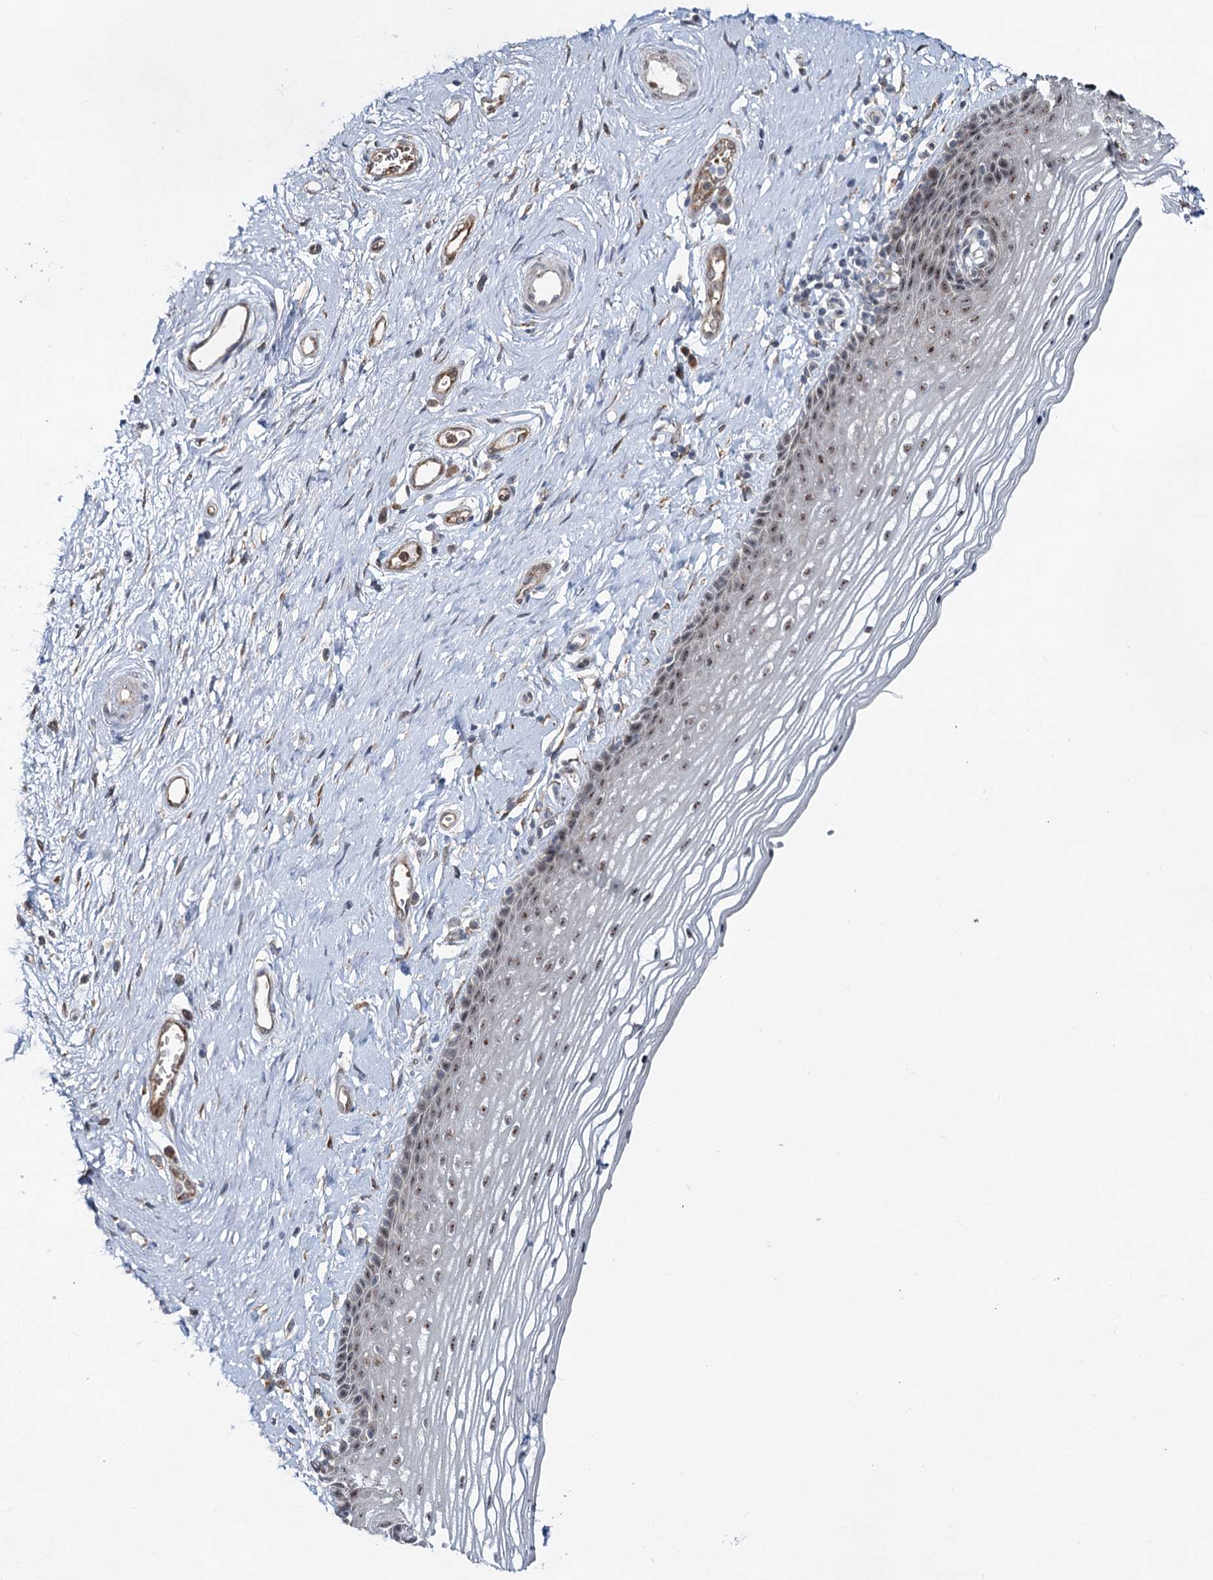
{"staining": {"intensity": "moderate", "quantity": "<25%", "location": "nuclear"}, "tissue": "vagina", "cell_type": "Squamous epithelial cells", "image_type": "normal", "snomed": [{"axis": "morphology", "description": "Normal tissue, NOS"}, {"axis": "topography", "description": "Vagina"}], "caption": "High-power microscopy captured an IHC image of benign vagina, revealing moderate nuclear expression in about <25% of squamous epithelial cells.", "gene": "CIB4", "patient": {"sex": "female", "age": 46}}